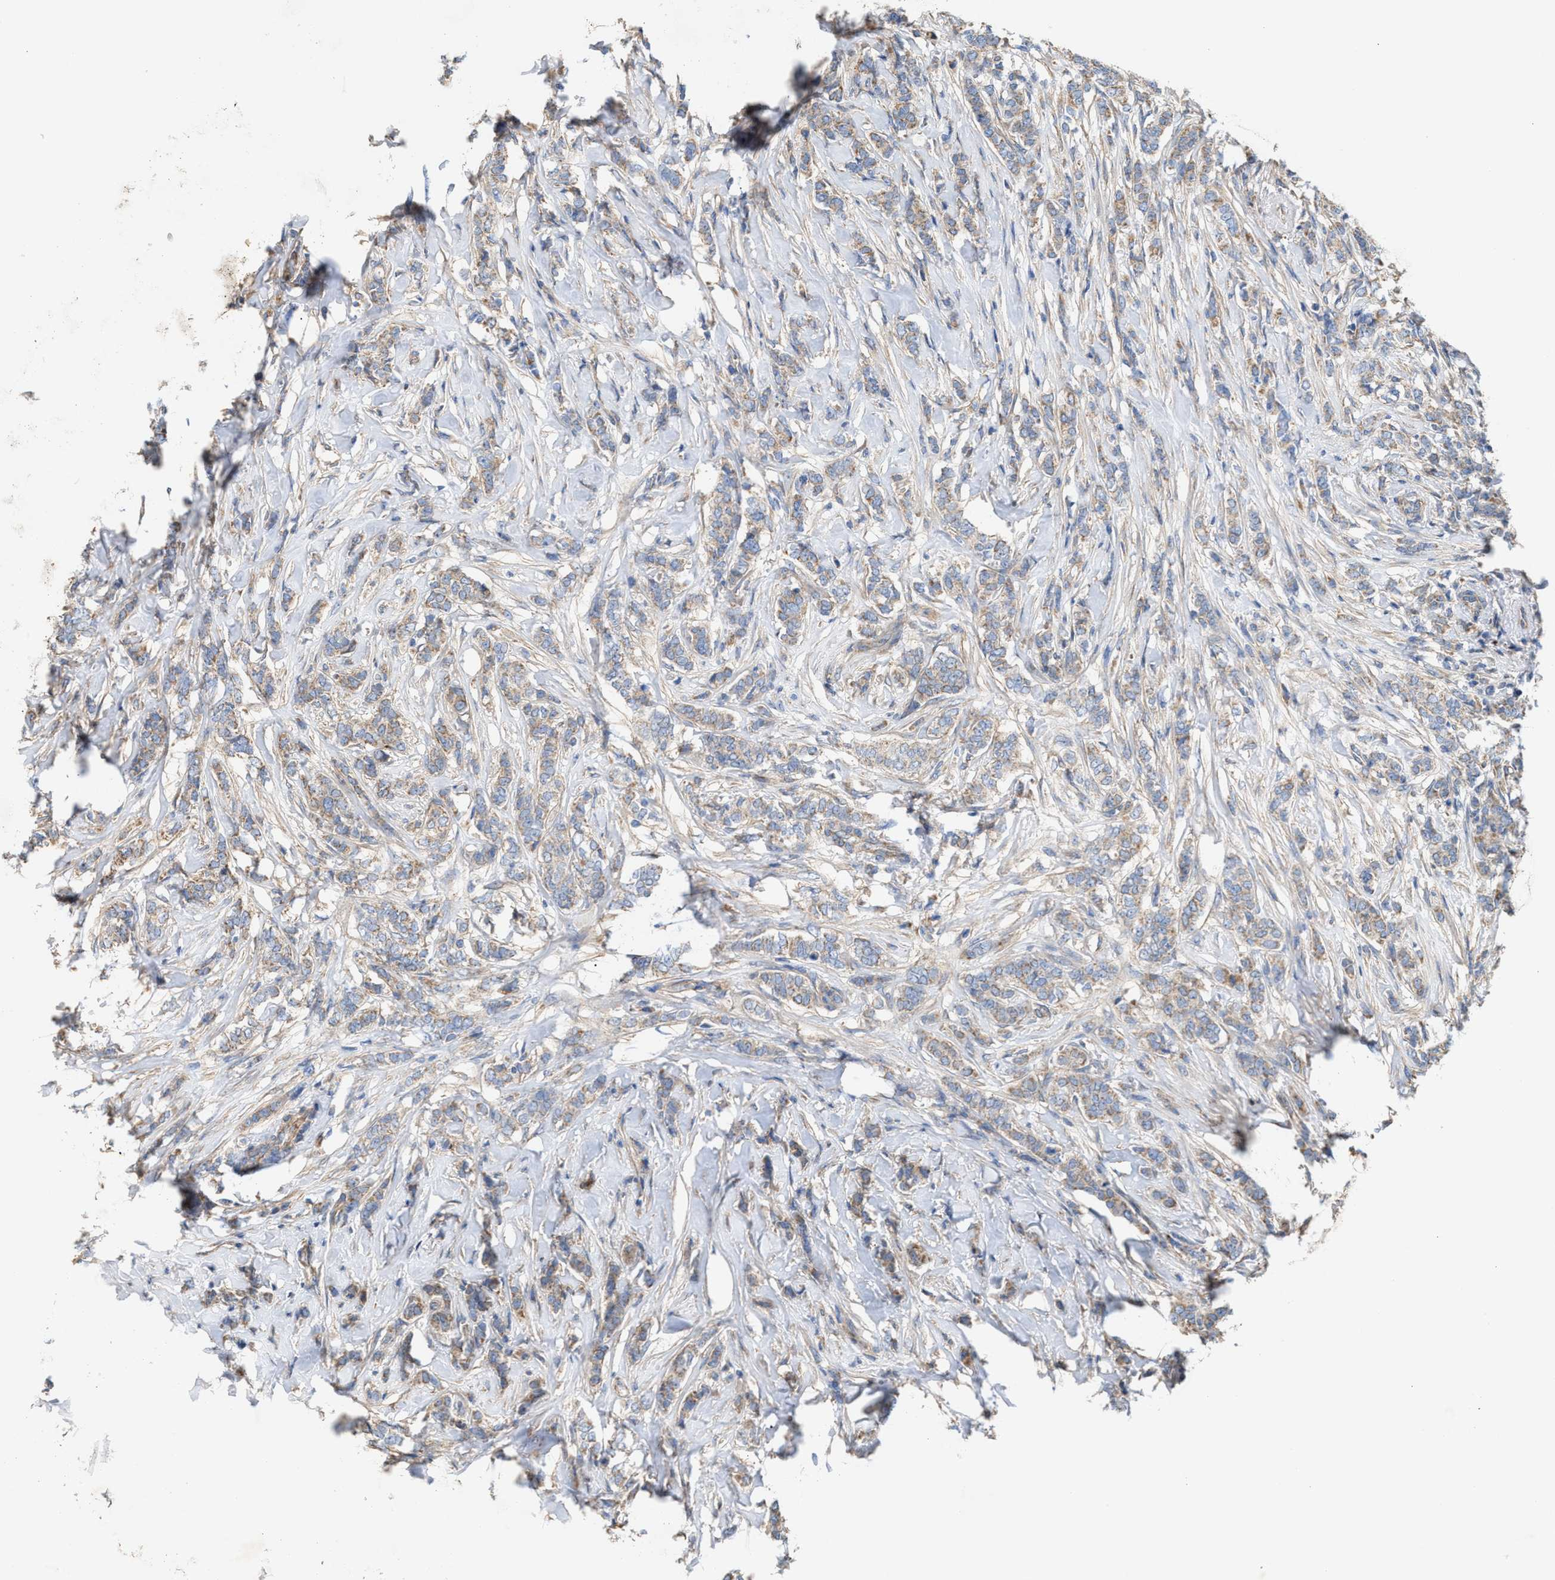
{"staining": {"intensity": "weak", "quantity": ">75%", "location": "cytoplasmic/membranous"}, "tissue": "breast cancer", "cell_type": "Tumor cells", "image_type": "cancer", "snomed": [{"axis": "morphology", "description": "Lobular carcinoma"}, {"axis": "topography", "description": "Skin"}, {"axis": "topography", "description": "Breast"}], "caption": "IHC (DAB) staining of breast lobular carcinoma shows weak cytoplasmic/membranous protein staining in about >75% of tumor cells. (brown staining indicates protein expression, while blue staining denotes nuclei).", "gene": "OXSM", "patient": {"sex": "female", "age": 46}}